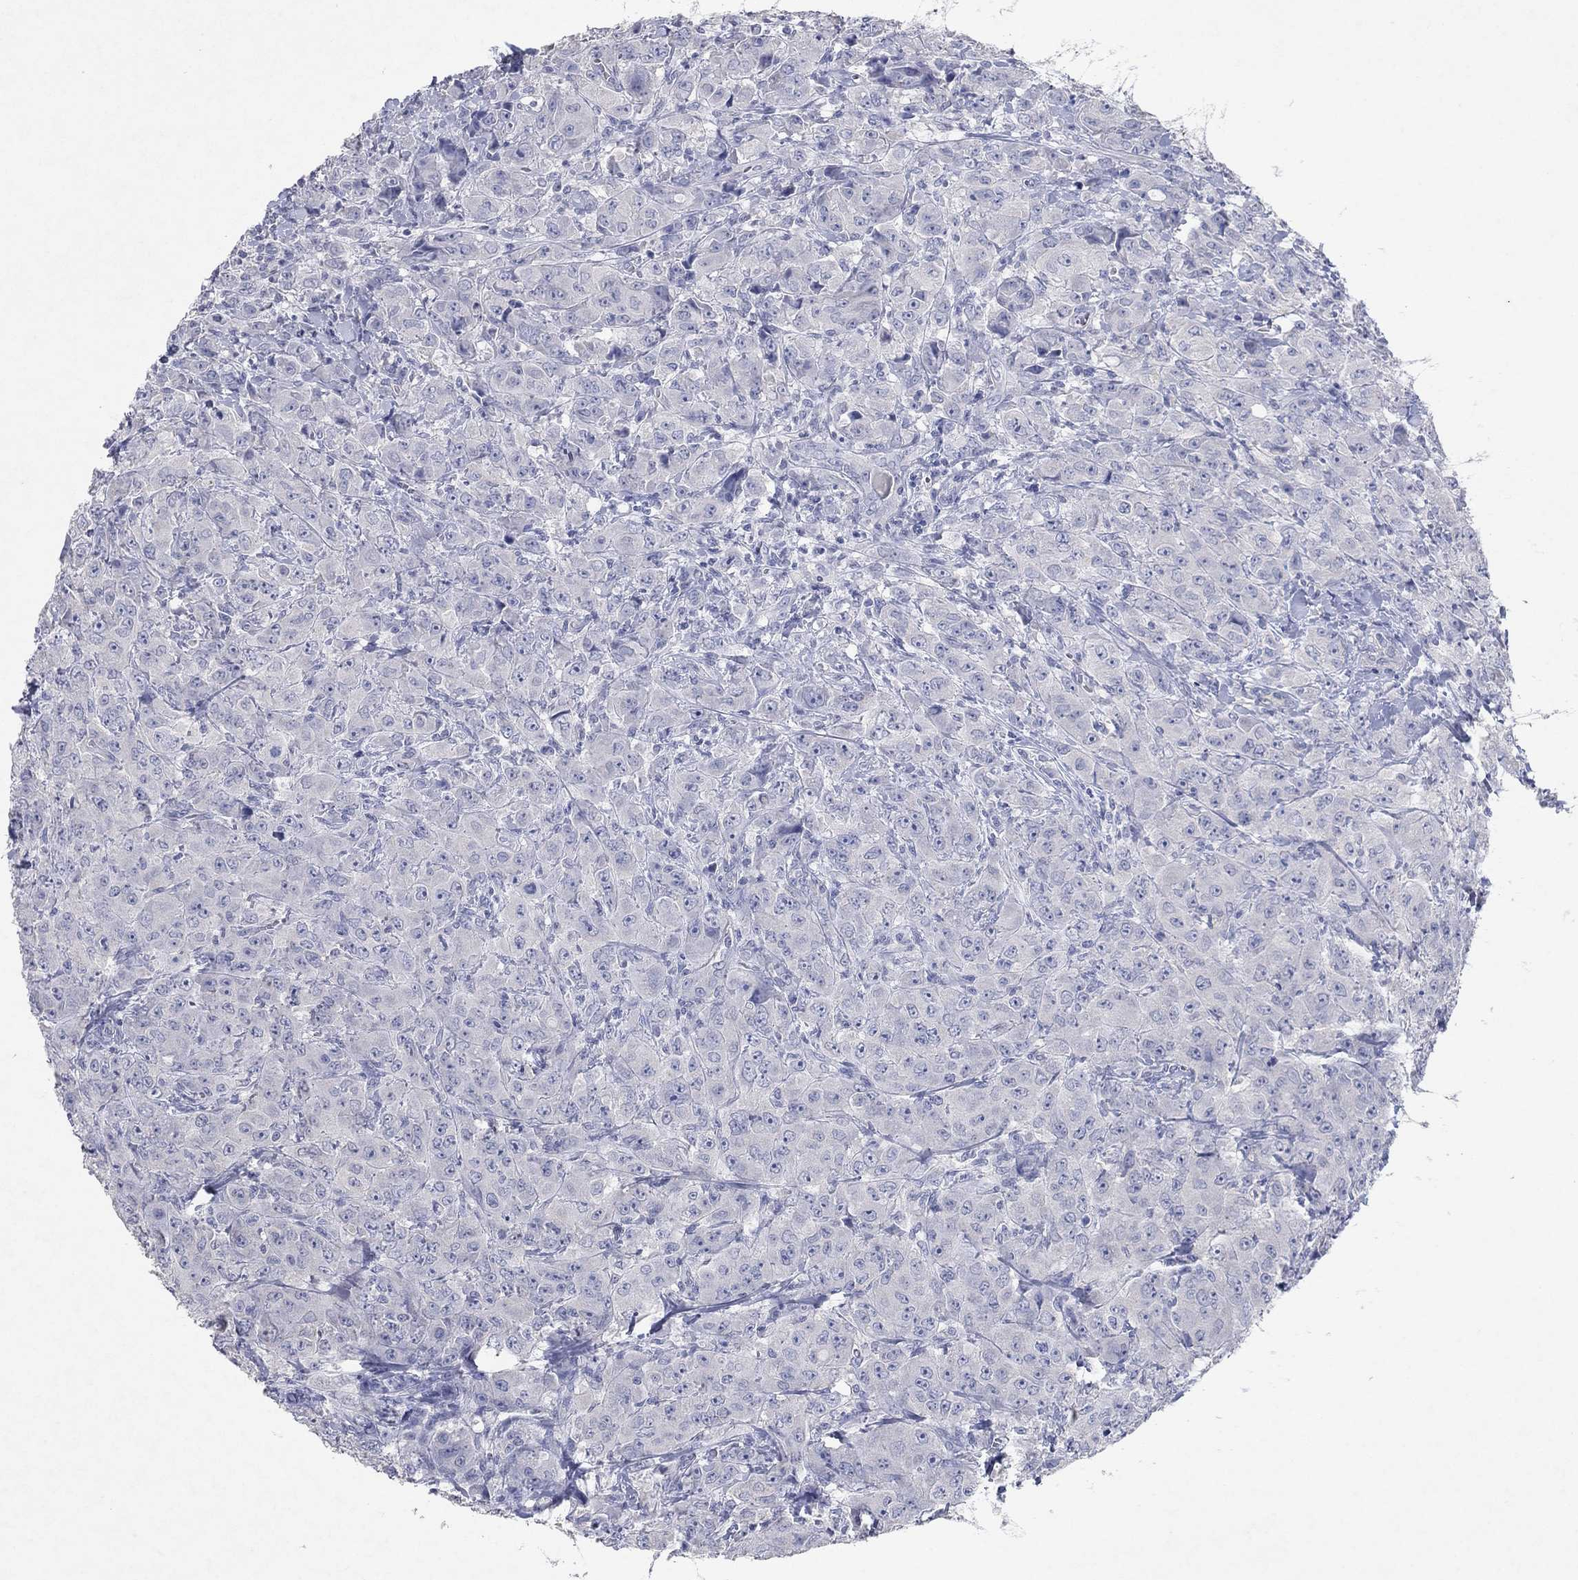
{"staining": {"intensity": "negative", "quantity": "none", "location": "none"}, "tissue": "breast cancer", "cell_type": "Tumor cells", "image_type": "cancer", "snomed": [{"axis": "morphology", "description": "Duct carcinoma"}, {"axis": "topography", "description": "Breast"}], "caption": "Histopathology image shows no significant protein expression in tumor cells of invasive ductal carcinoma (breast). Brightfield microscopy of IHC stained with DAB (brown) and hematoxylin (blue), captured at high magnification.", "gene": "KRT40", "patient": {"sex": "female", "age": 43}}